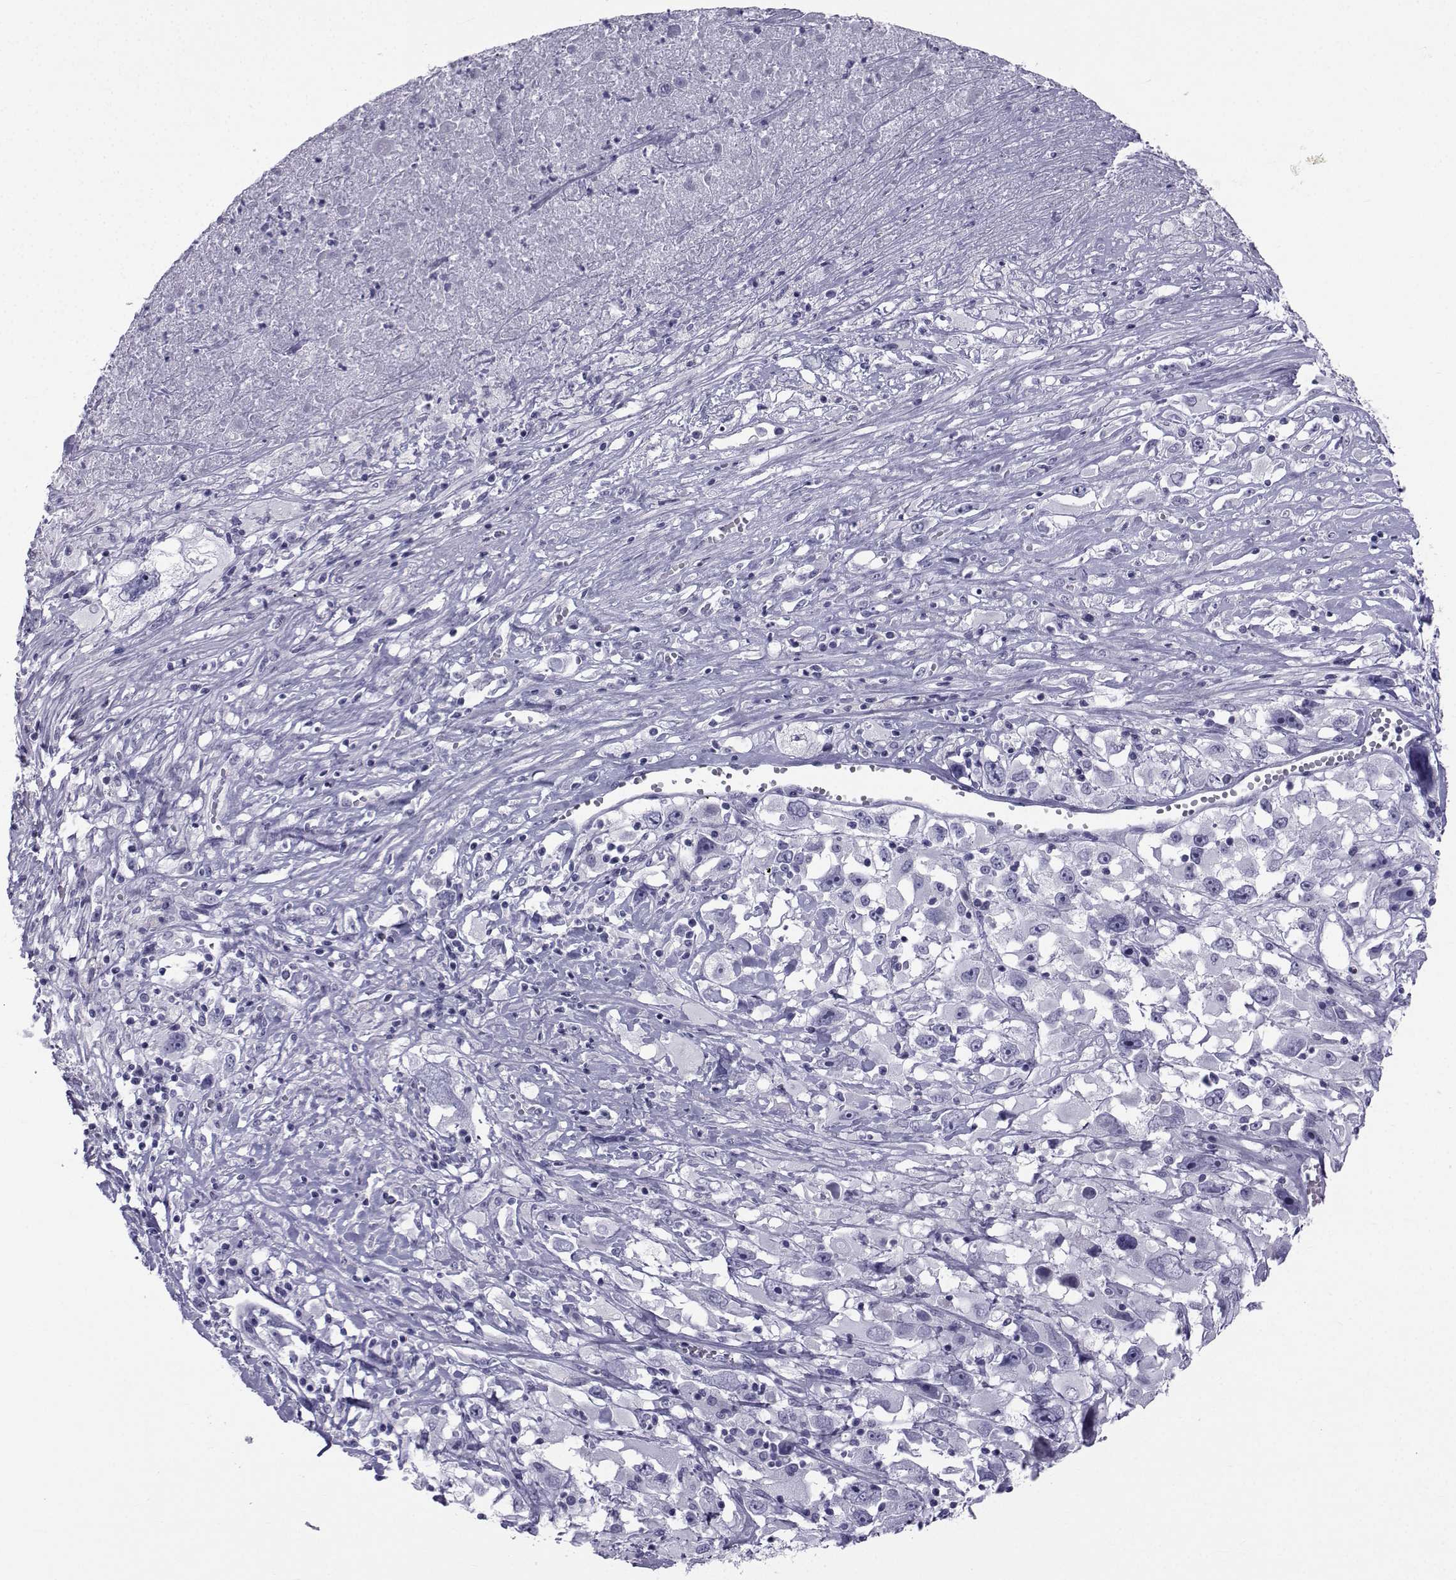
{"staining": {"intensity": "negative", "quantity": "none", "location": "none"}, "tissue": "melanoma", "cell_type": "Tumor cells", "image_type": "cancer", "snomed": [{"axis": "morphology", "description": "Malignant melanoma, Metastatic site"}, {"axis": "topography", "description": "Soft tissue"}], "caption": "Image shows no protein expression in tumor cells of melanoma tissue.", "gene": "SPANXD", "patient": {"sex": "male", "age": 50}}